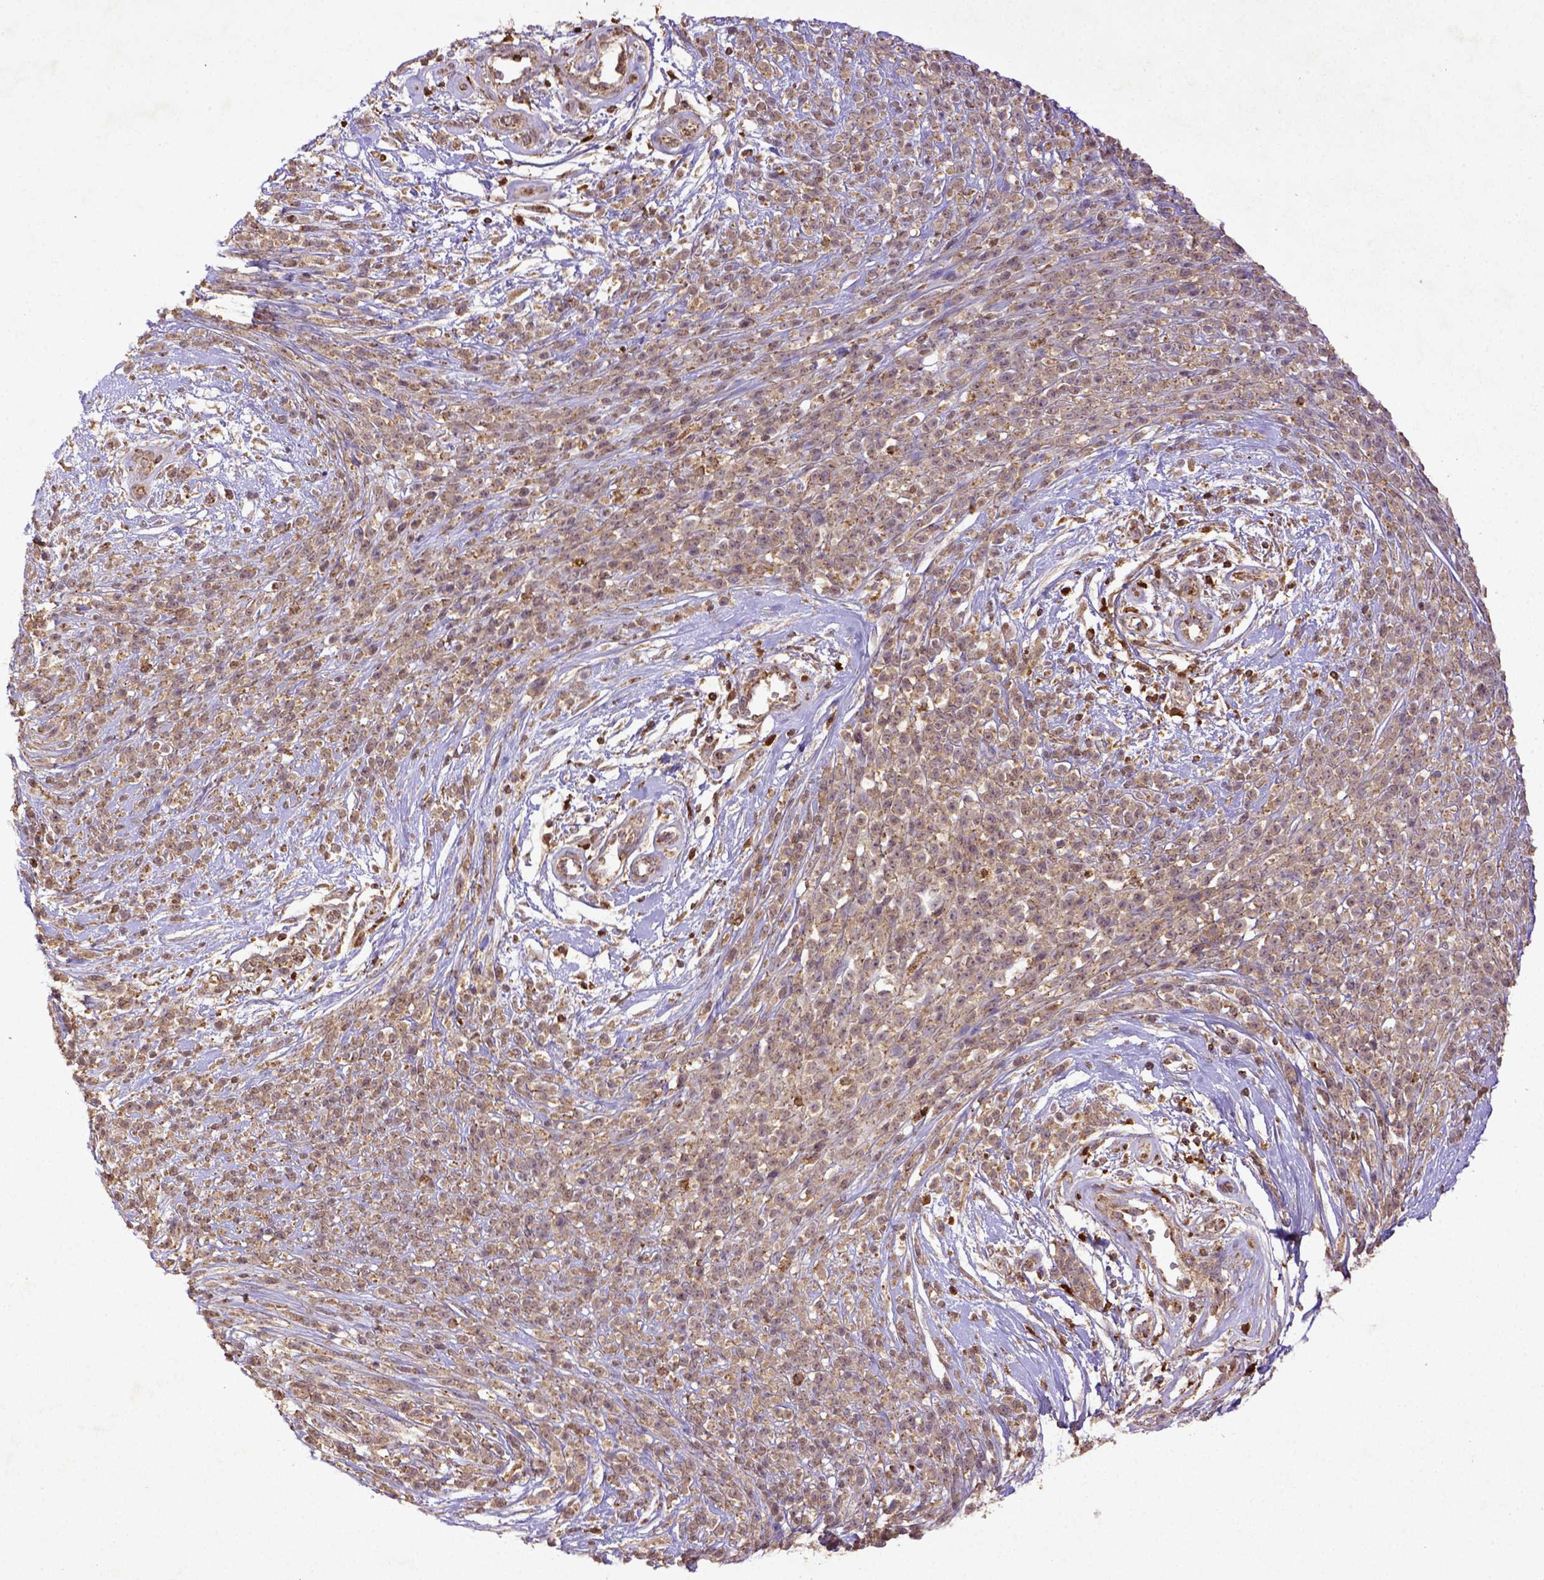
{"staining": {"intensity": "weak", "quantity": ">75%", "location": "cytoplasmic/membranous"}, "tissue": "melanoma", "cell_type": "Tumor cells", "image_type": "cancer", "snomed": [{"axis": "morphology", "description": "Malignant melanoma, NOS"}, {"axis": "topography", "description": "Skin"}, {"axis": "topography", "description": "Skin of trunk"}], "caption": "Tumor cells show low levels of weak cytoplasmic/membranous staining in approximately >75% of cells in human melanoma.", "gene": "MT-CO1", "patient": {"sex": "male", "age": 74}}